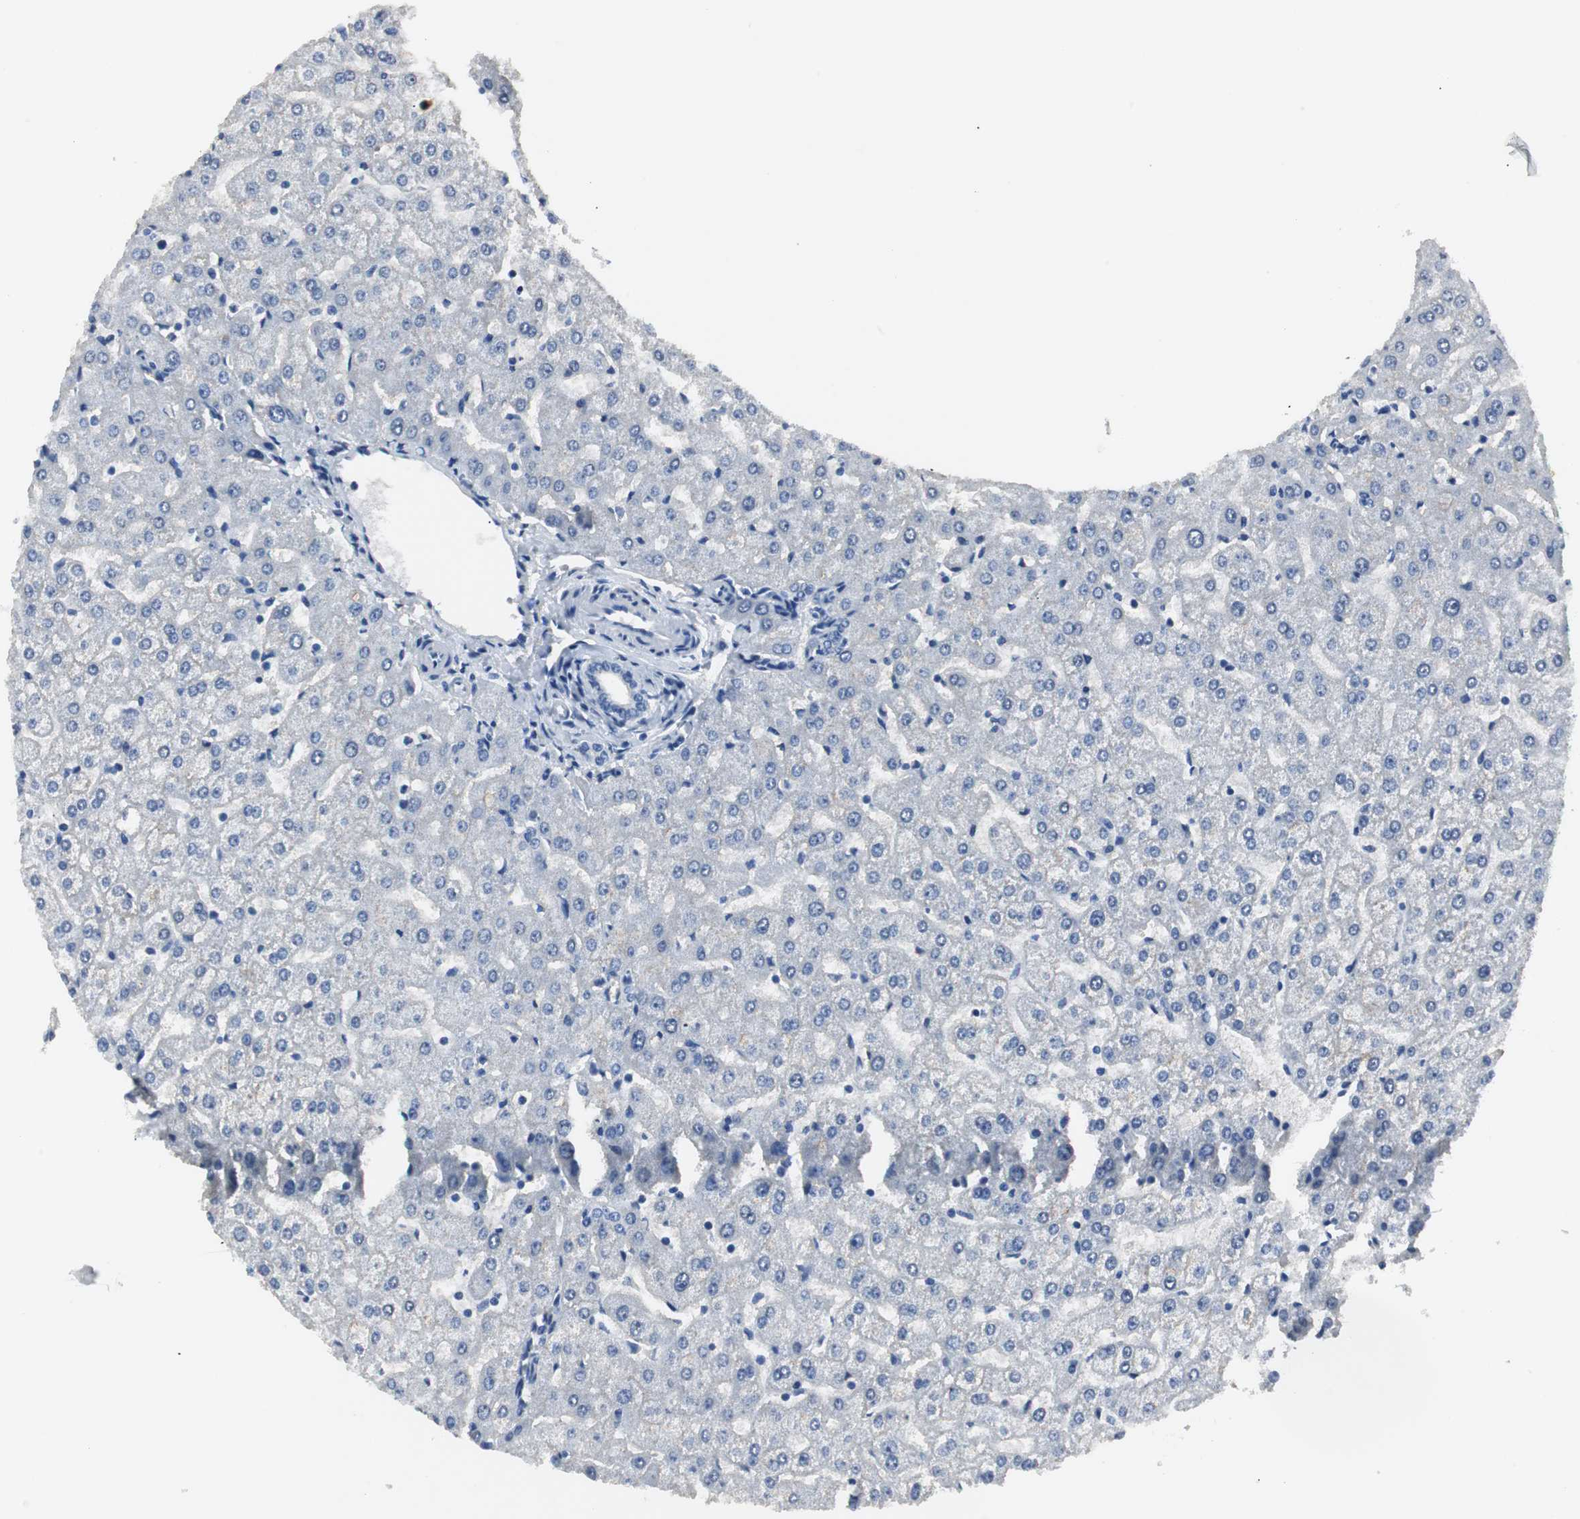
{"staining": {"intensity": "negative", "quantity": "none", "location": "none"}, "tissue": "liver", "cell_type": "Cholangiocytes", "image_type": "normal", "snomed": [{"axis": "morphology", "description": "Normal tissue, NOS"}, {"axis": "morphology", "description": "Fibrosis, NOS"}, {"axis": "topography", "description": "Liver"}], "caption": "An image of human liver is negative for staining in cholangiocytes. (Stains: DAB IHC with hematoxylin counter stain, Microscopy: brightfield microscopy at high magnification).", "gene": "LRP2", "patient": {"sex": "female", "age": 29}}